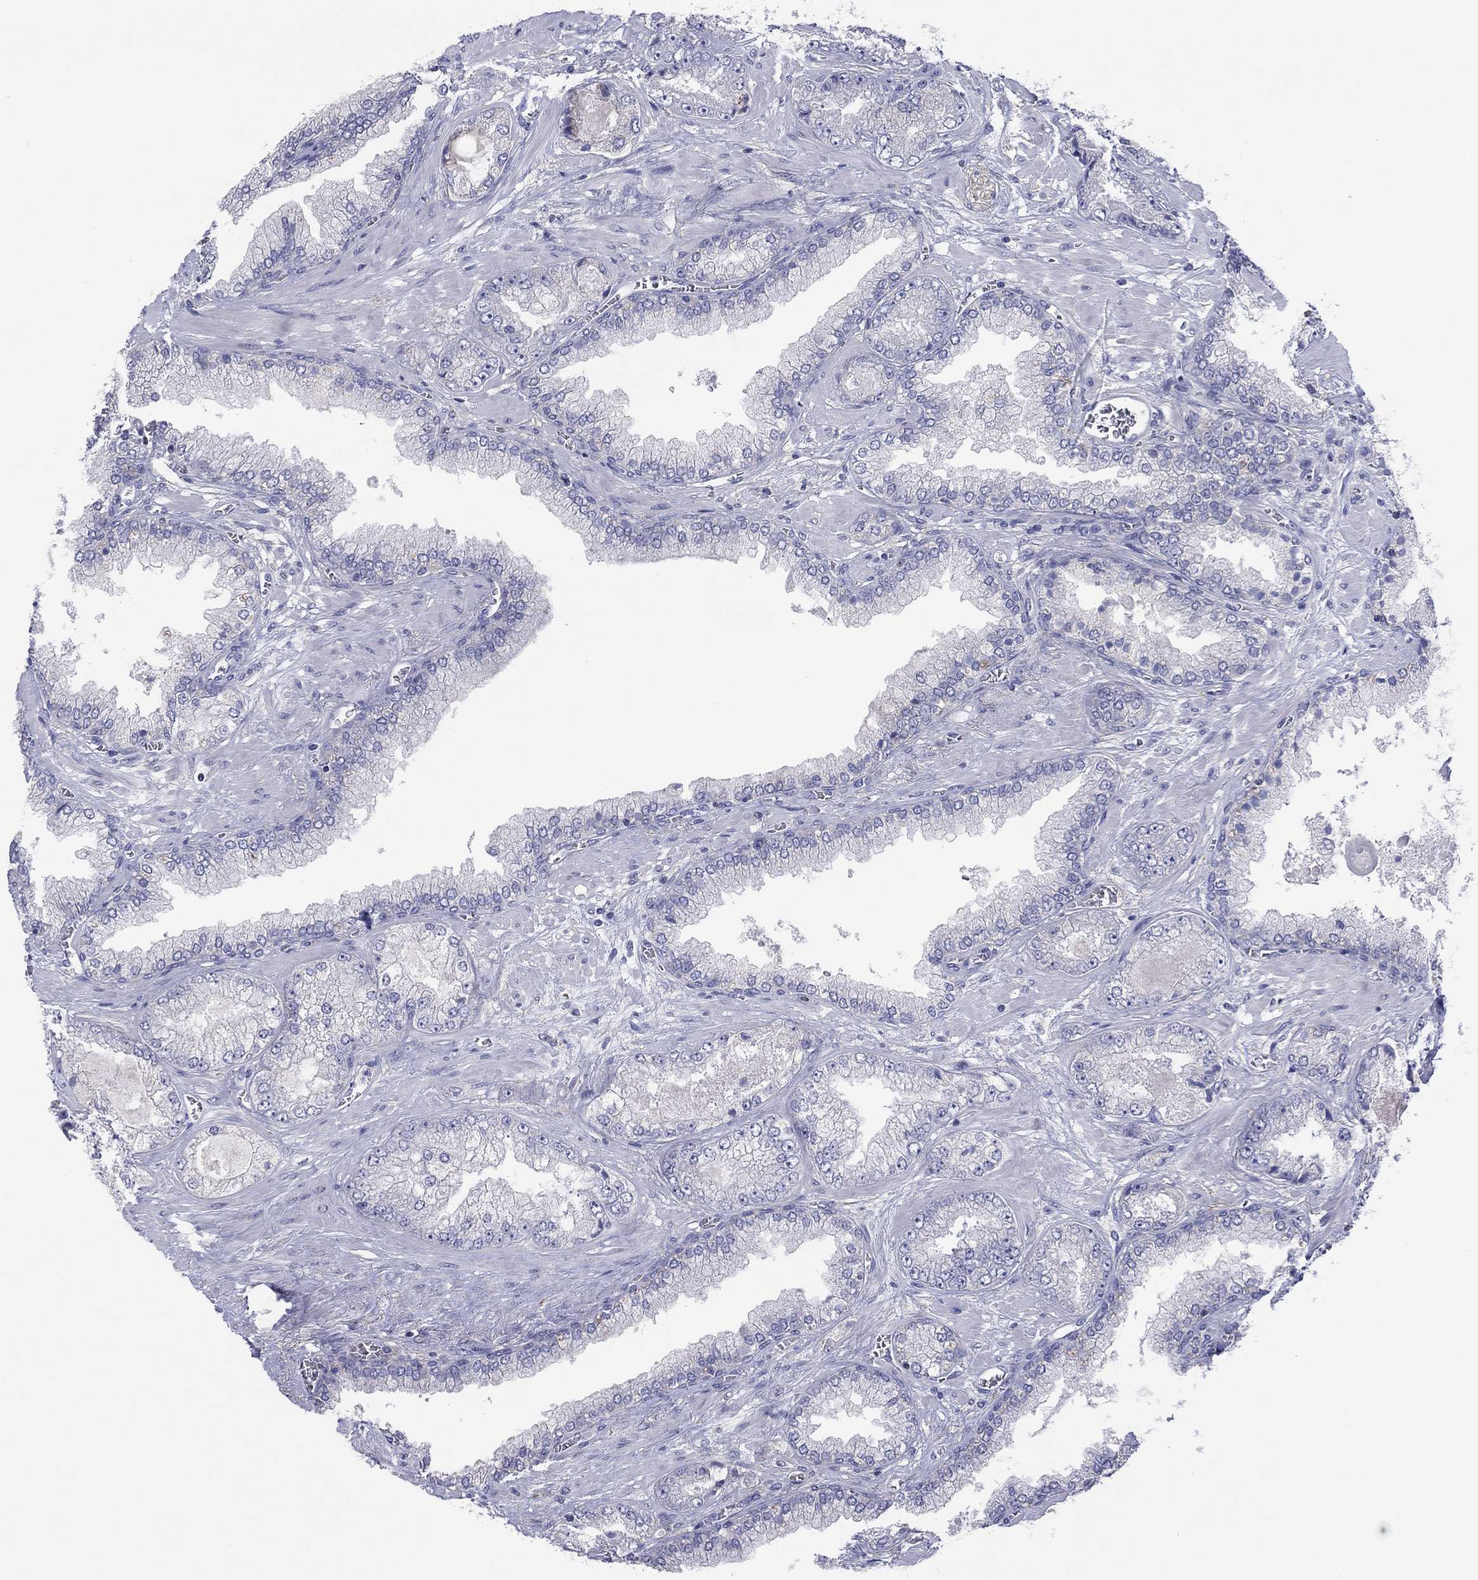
{"staining": {"intensity": "negative", "quantity": "none", "location": "none"}, "tissue": "prostate cancer", "cell_type": "Tumor cells", "image_type": "cancer", "snomed": [{"axis": "morphology", "description": "Adenocarcinoma, Low grade"}, {"axis": "topography", "description": "Prostate"}], "caption": "IHC of prostate low-grade adenocarcinoma shows no expression in tumor cells.", "gene": "CYP2B6", "patient": {"sex": "male", "age": 57}}